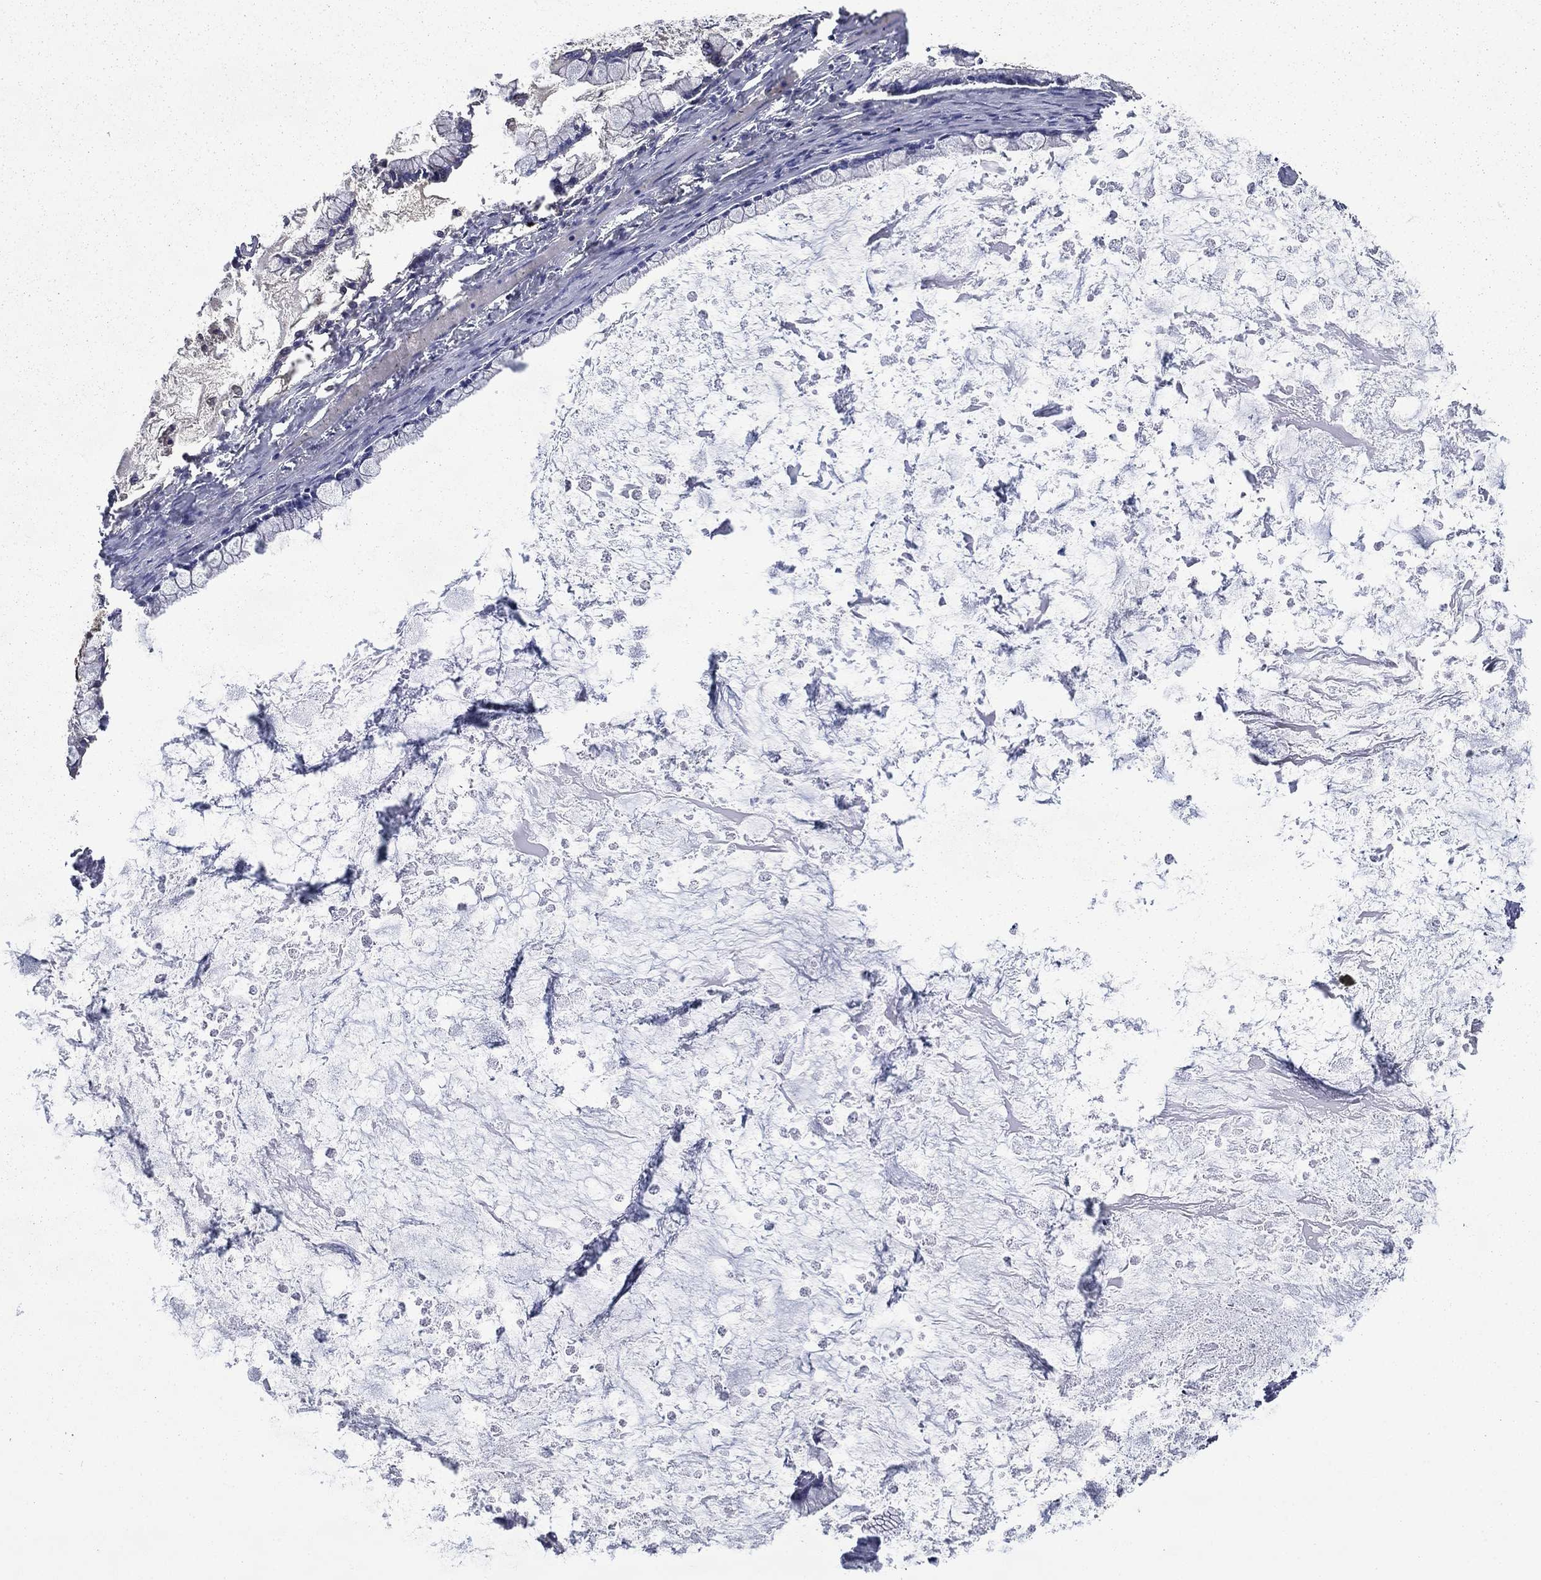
{"staining": {"intensity": "negative", "quantity": "none", "location": "none"}, "tissue": "ovarian cancer", "cell_type": "Tumor cells", "image_type": "cancer", "snomed": [{"axis": "morphology", "description": "Cystadenocarcinoma, mucinous, NOS"}, {"axis": "topography", "description": "Ovary"}], "caption": "Immunohistochemical staining of ovarian mucinous cystadenocarcinoma reveals no significant staining in tumor cells.", "gene": "DDTL", "patient": {"sex": "female", "age": 67}}